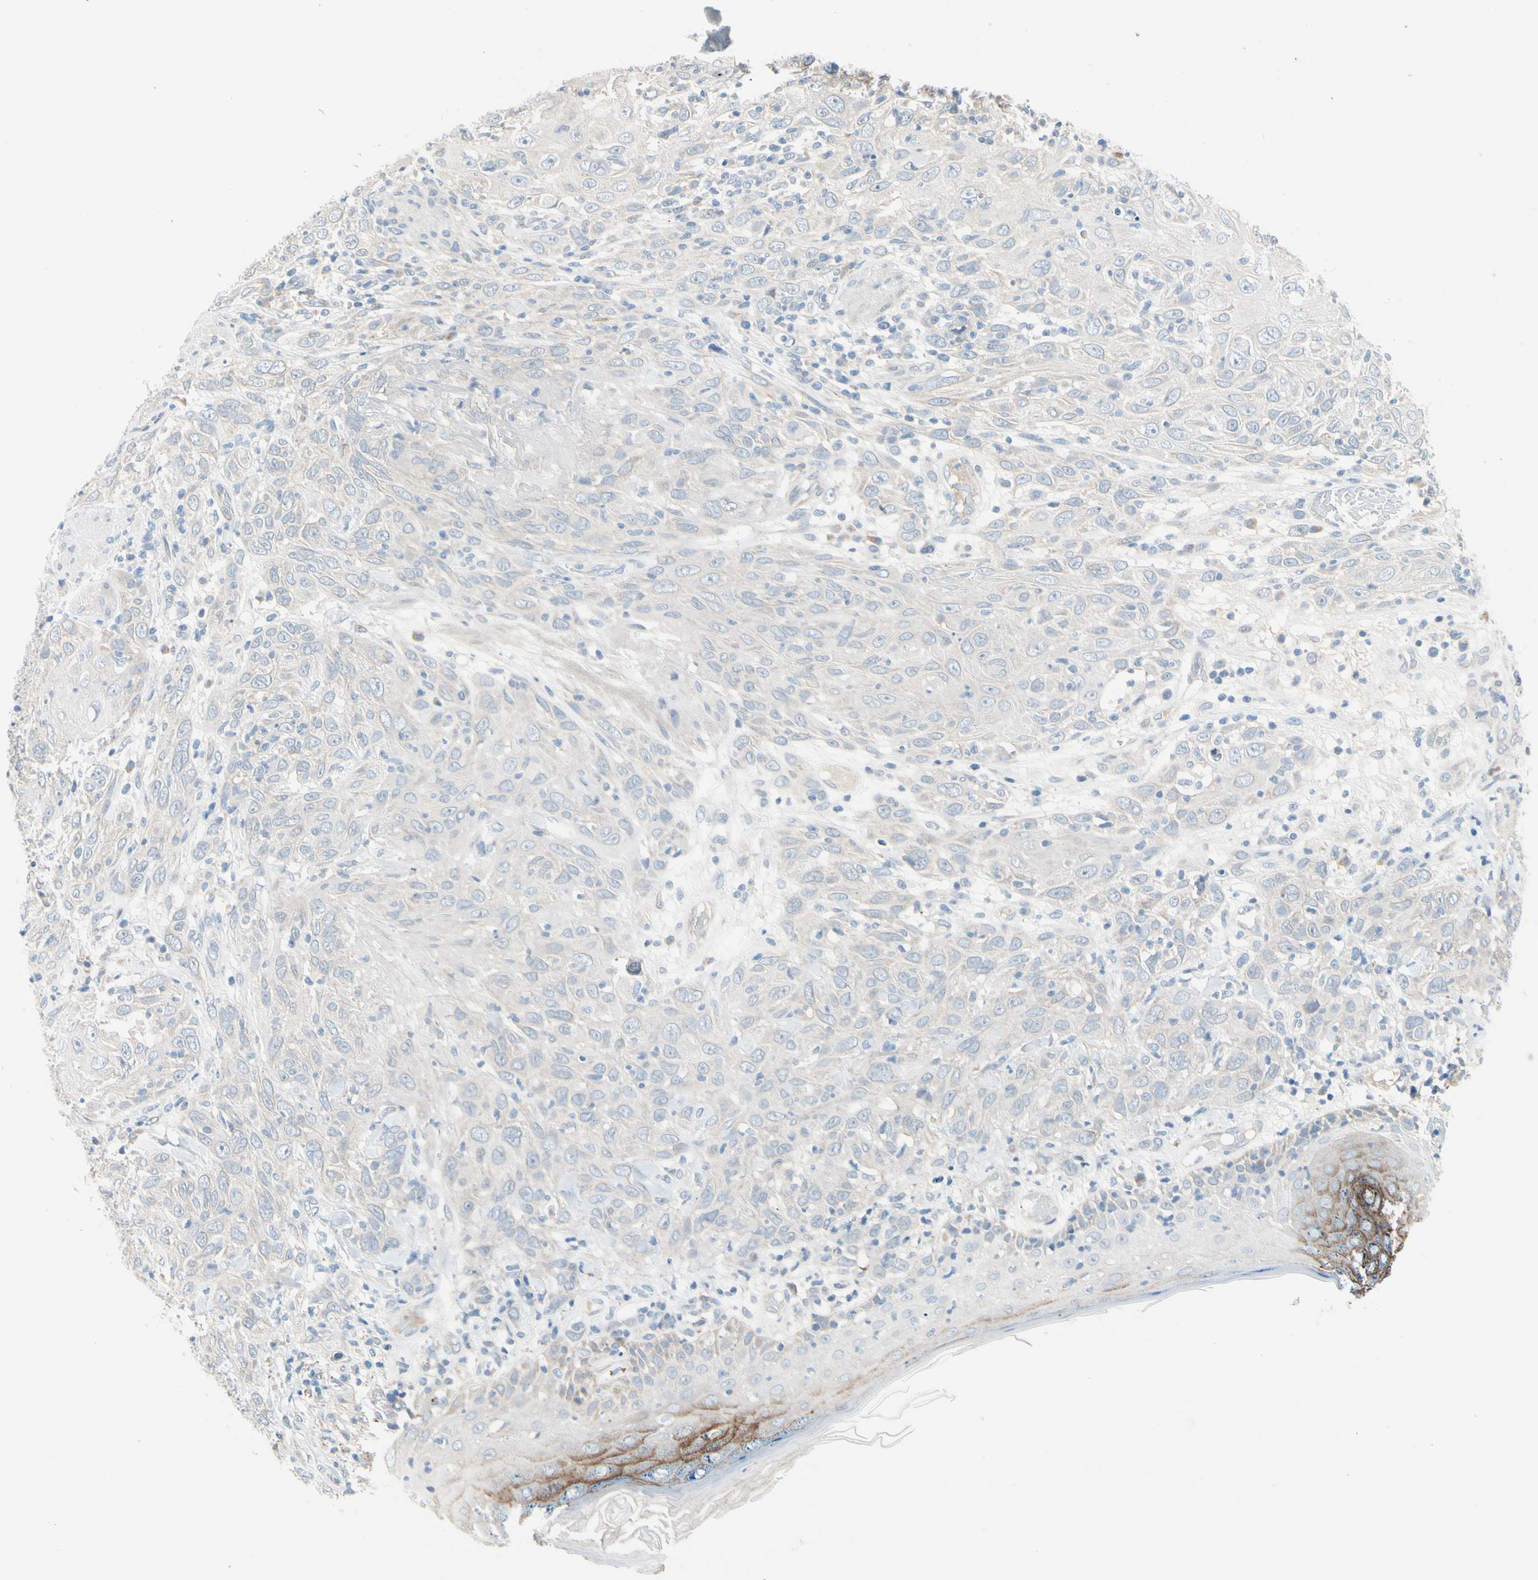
{"staining": {"intensity": "negative", "quantity": "none", "location": "none"}, "tissue": "skin cancer", "cell_type": "Tumor cells", "image_type": "cancer", "snomed": [{"axis": "morphology", "description": "Squamous cell carcinoma, NOS"}, {"axis": "topography", "description": "Skin"}], "caption": "An immunohistochemistry image of skin squamous cell carcinoma is shown. There is no staining in tumor cells of skin squamous cell carcinoma.", "gene": "CFAP36", "patient": {"sex": "female", "age": 88}}